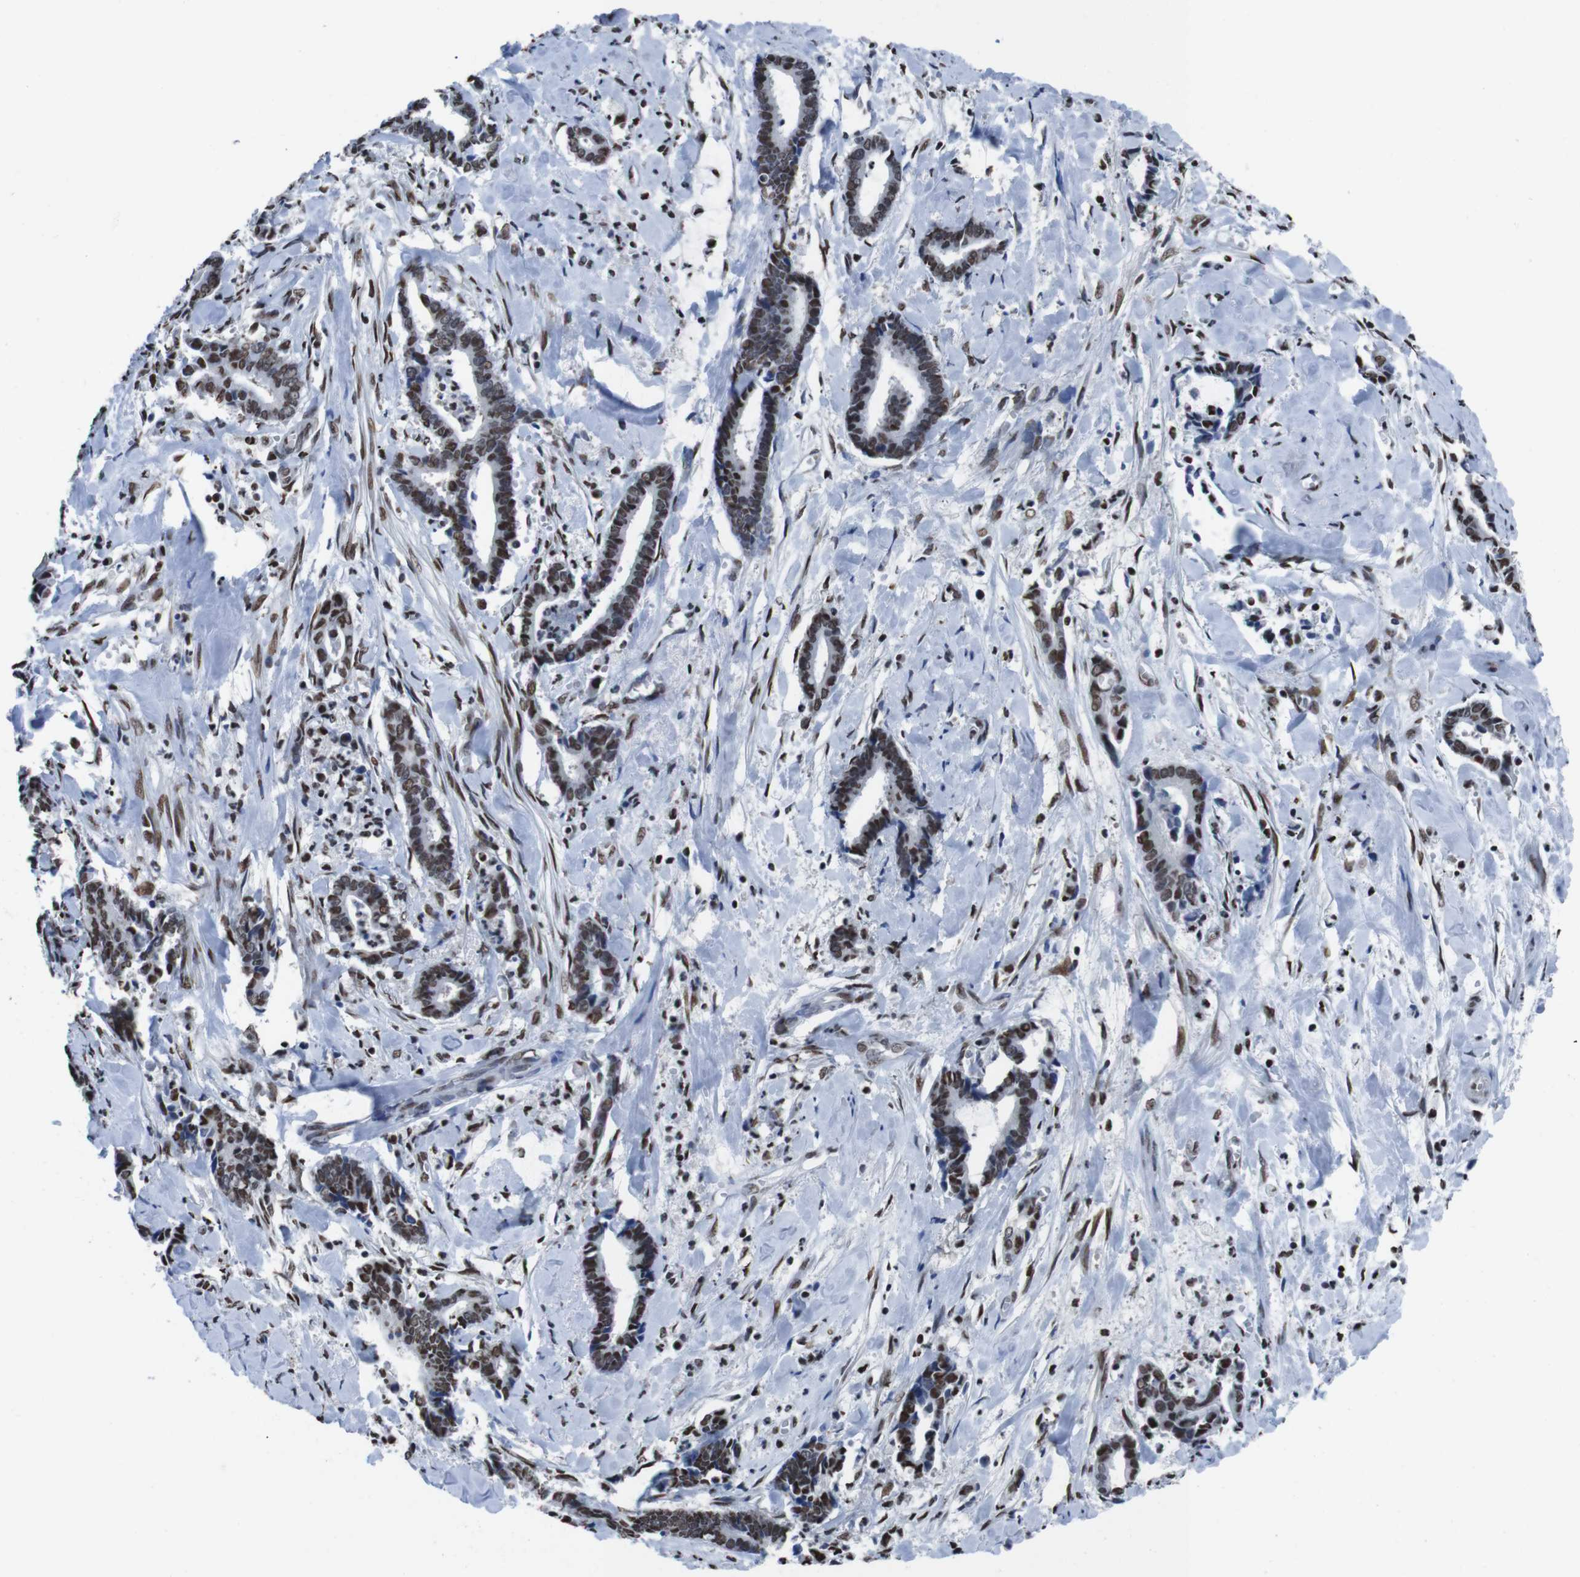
{"staining": {"intensity": "moderate", "quantity": ">75%", "location": "nuclear"}, "tissue": "cervical cancer", "cell_type": "Tumor cells", "image_type": "cancer", "snomed": [{"axis": "morphology", "description": "Adenocarcinoma, NOS"}, {"axis": "topography", "description": "Cervix"}], "caption": "Cervical cancer tissue shows moderate nuclear expression in about >75% of tumor cells, visualized by immunohistochemistry.", "gene": "PIP4P2", "patient": {"sex": "female", "age": 44}}